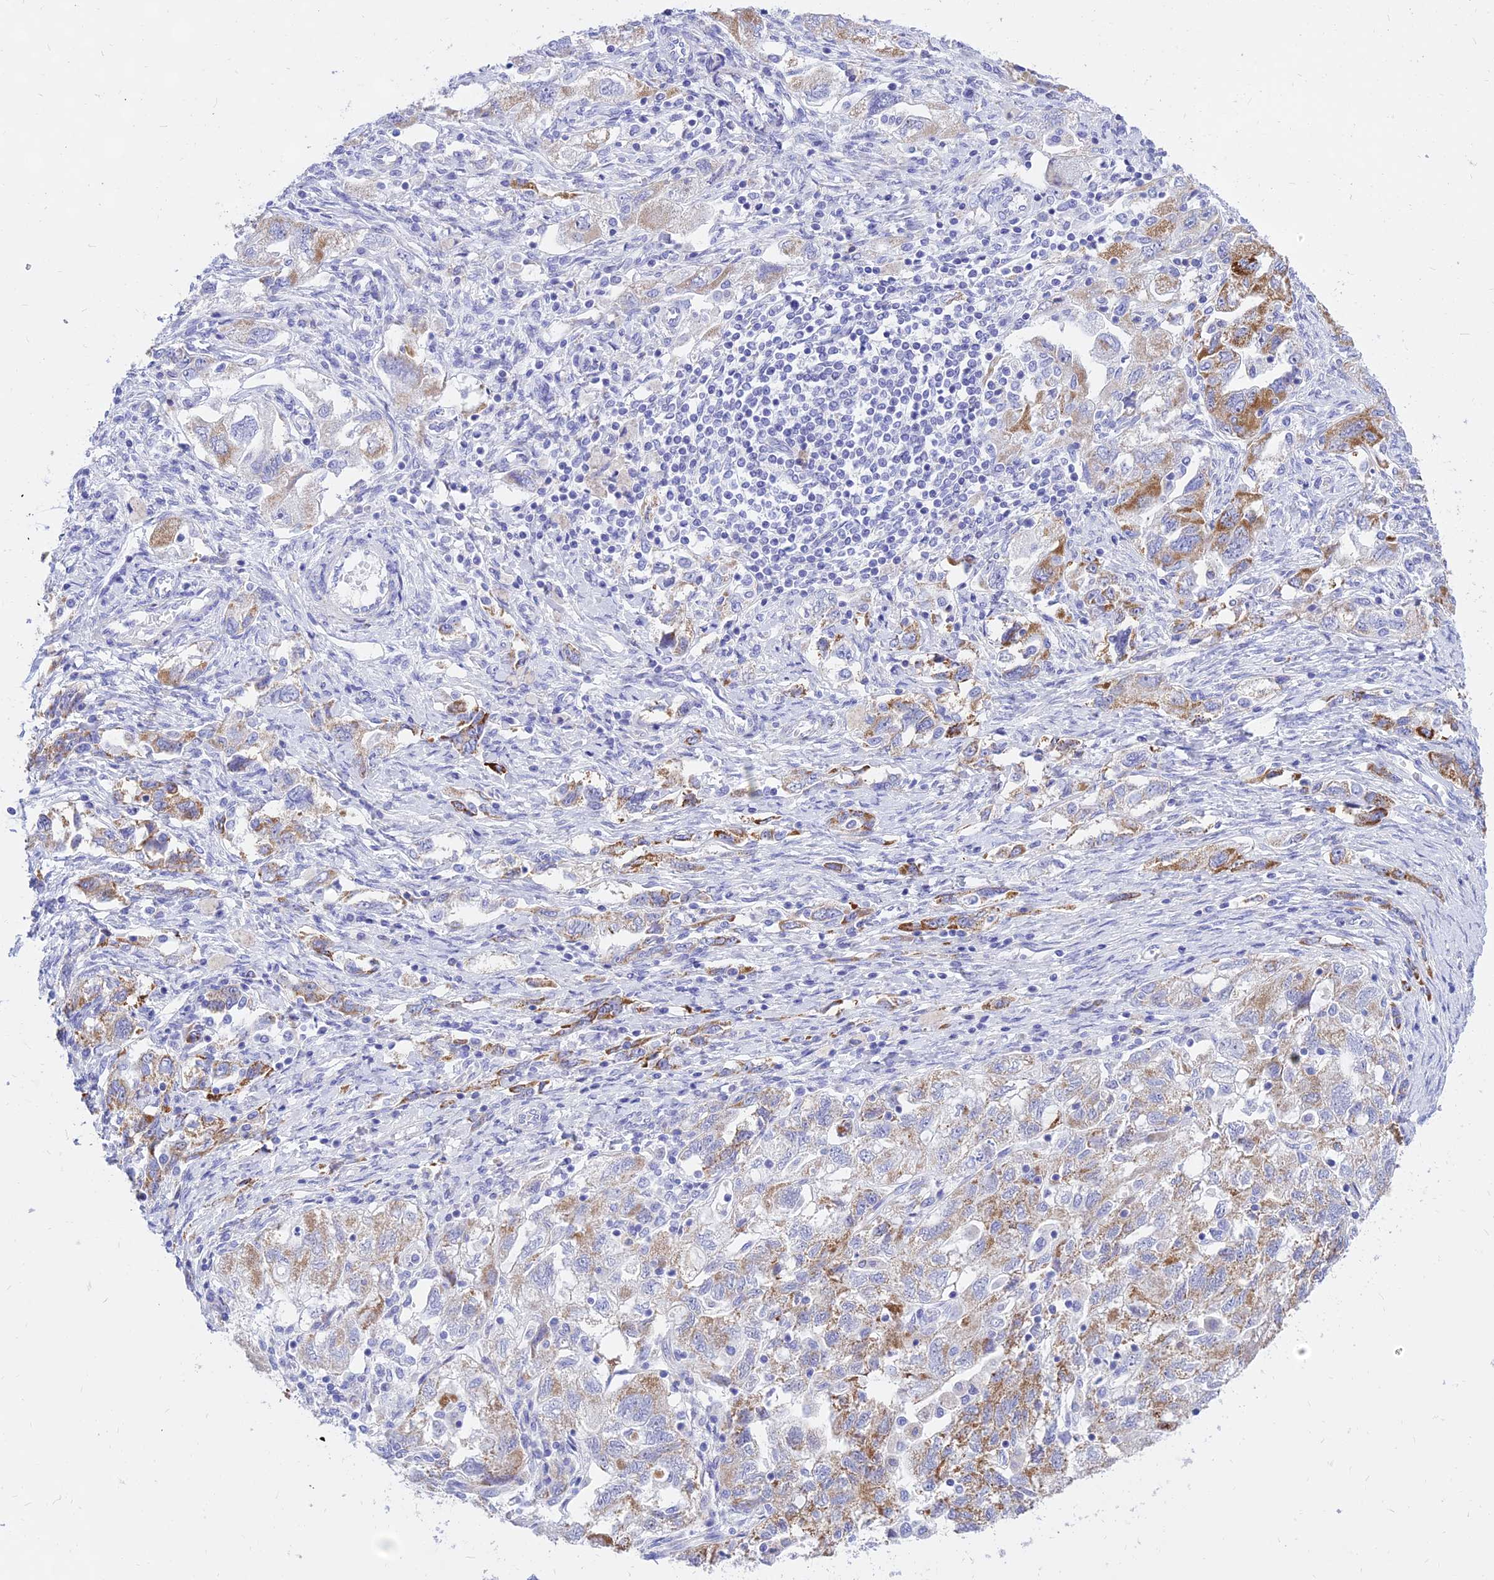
{"staining": {"intensity": "moderate", "quantity": "25%-75%", "location": "cytoplasmic/membranous"}, "tissue": "ovarian cancer", "cell_type": "Tumor cells", "image_type": "cancer", "snomed": [{"axis": "morphology", "description": "Carcinoma, NOS"}, {"axis": "morphology", "description": "Cystadenocarcinoma, serous, NOS"}, {"axis": "topography", "description": "Ovary"}], "caption": "Immunohistochemistry micrograph of human ovarian cancer (carcinoma) stained for a protein (brown), which displays medium levels of moderate cytoplasmic/membranous positivity in approximately 25%-75% of tumor cells.", "gene": "PKN3", "patient": {"sex": "female", "age": 69}}